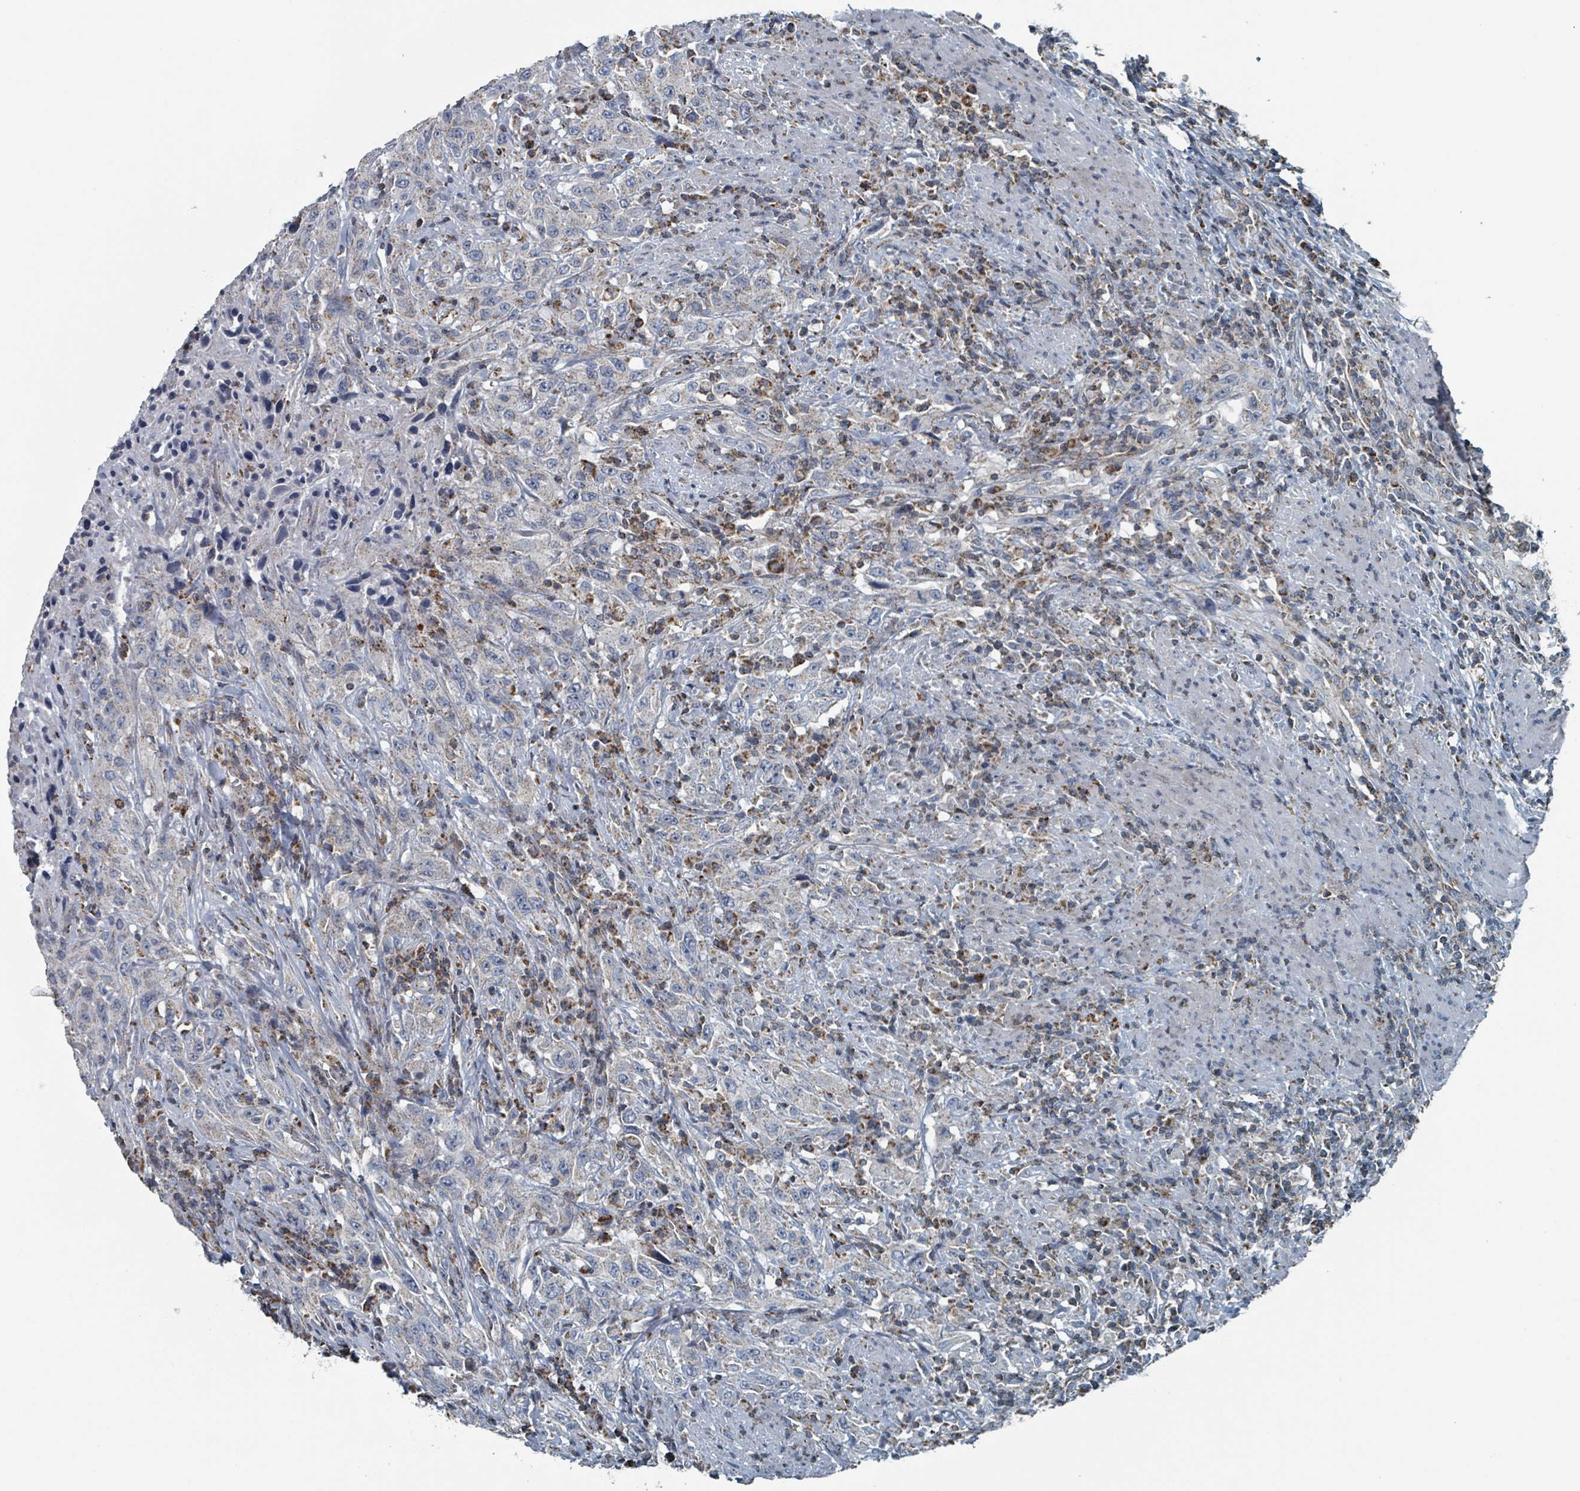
{"staining": {"intensity": "negative", "quantity": "none", "location": "none"}, "tissue": "urothelial cancer", "cell_type": "Tumor cells", "image_type": "cancer", "snomed": [{"axis": "morphology", "description": "Urothelial carcinoma, High grade"}, {"axis": "topography", "description": "Urinary bladder"}], "caption": "This is an IHC image of urothelial carcinoma (high-grade). There is no expression in tumor cells.", "gene": "ABHD18", "patient": {"sex": "male", "age": 61}}